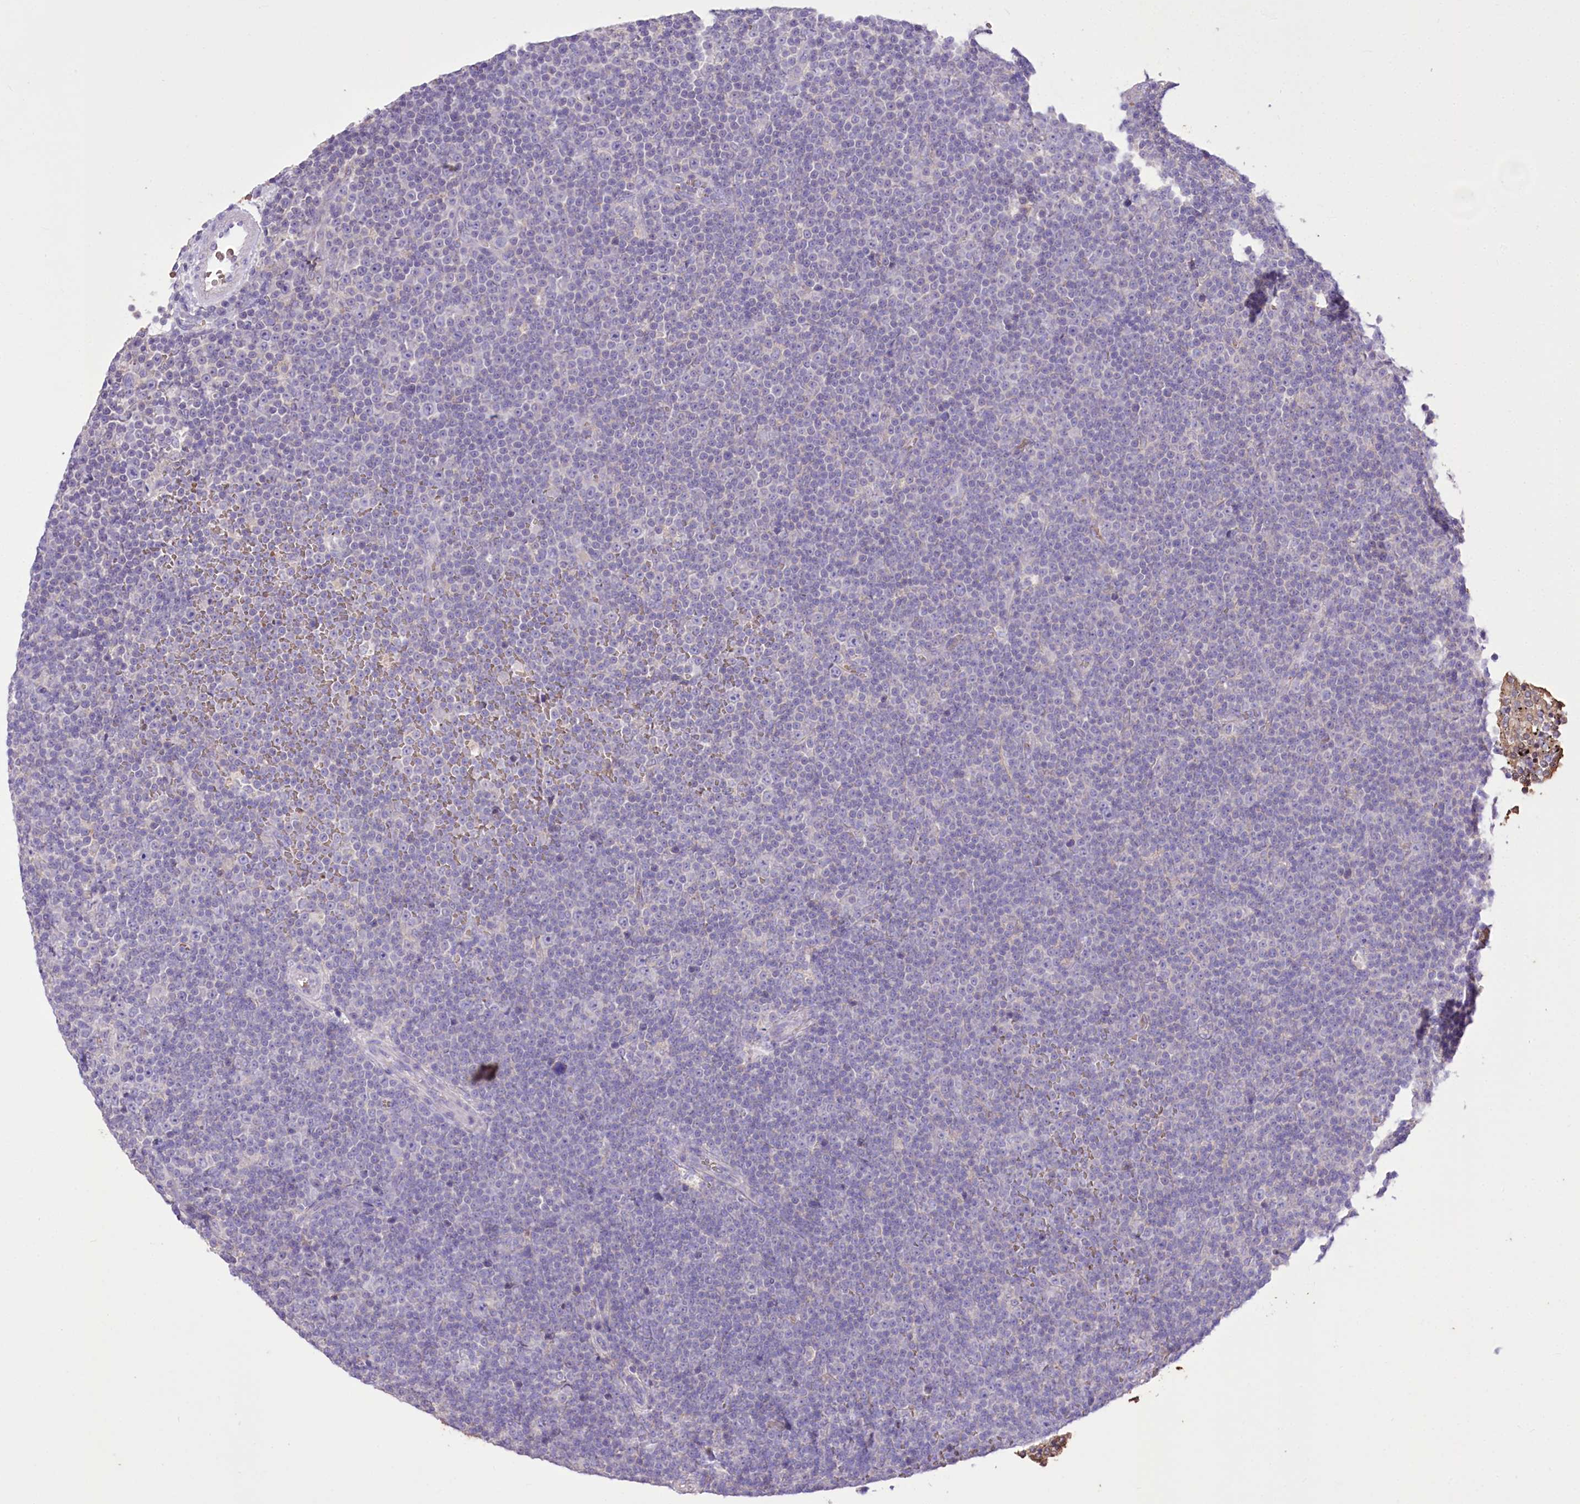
{"staining": {"intensity": "negative", "quantity": "none", "location": "none"}, "tissue": "lymphoma", "cell_type": "Tumor cells", "image_type": "cancer", "snomed": [{"axis": "morphology", "description": "Malignant lymphoma, non-Hodgkin's type, Low grade"}, {"axis": "topography", "description": "Lymph node"}], "caption": "There is no significant positivity in tumor cells of low-grade malignant lymphoma, non-Hodgkin's type.", "gene": "PRSS53", "patient": {"sex": "female", "age": 67}}